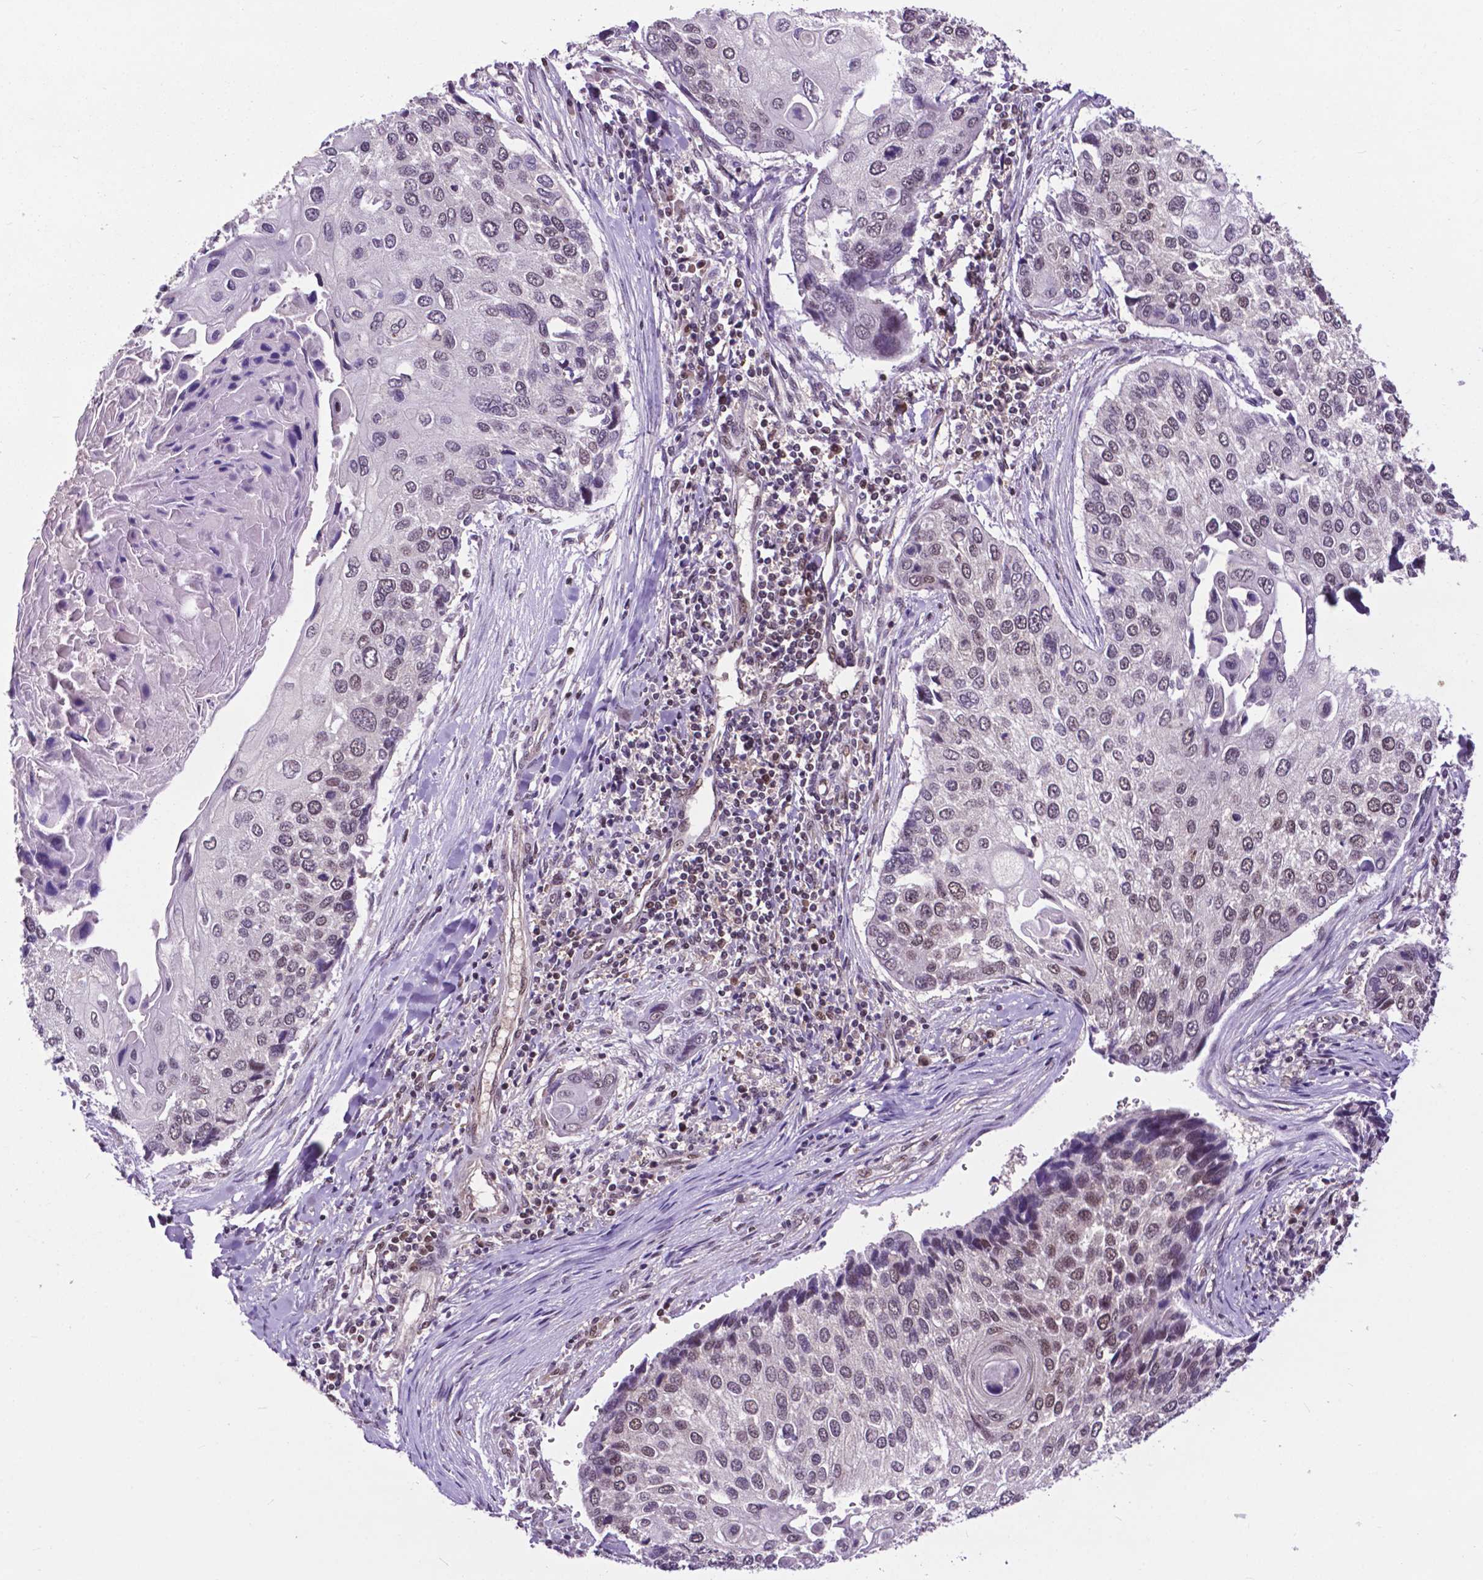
{"staining": {"intensity": "weak", "quantity": "<25%", "location": "nuclear"}, "tissue": "lung cancer", "cell_type": "Tumor cells", "image_type": "cancer", "snomed": [{"axis": "morphology", "description": "Squamous cell carcinoma, NOS"}, {"axis": "morphology", "description": "Squamous cell carcinoma, metastatic, NOS"}, {"axis": "topography", "description": "Lung"}], "caption": "Tumor cells show no significant protein expression in metastatic squamous cell carcinoma (lung).", "gene": "FAF1", "patient": {"sex": "male", "age": 63}}